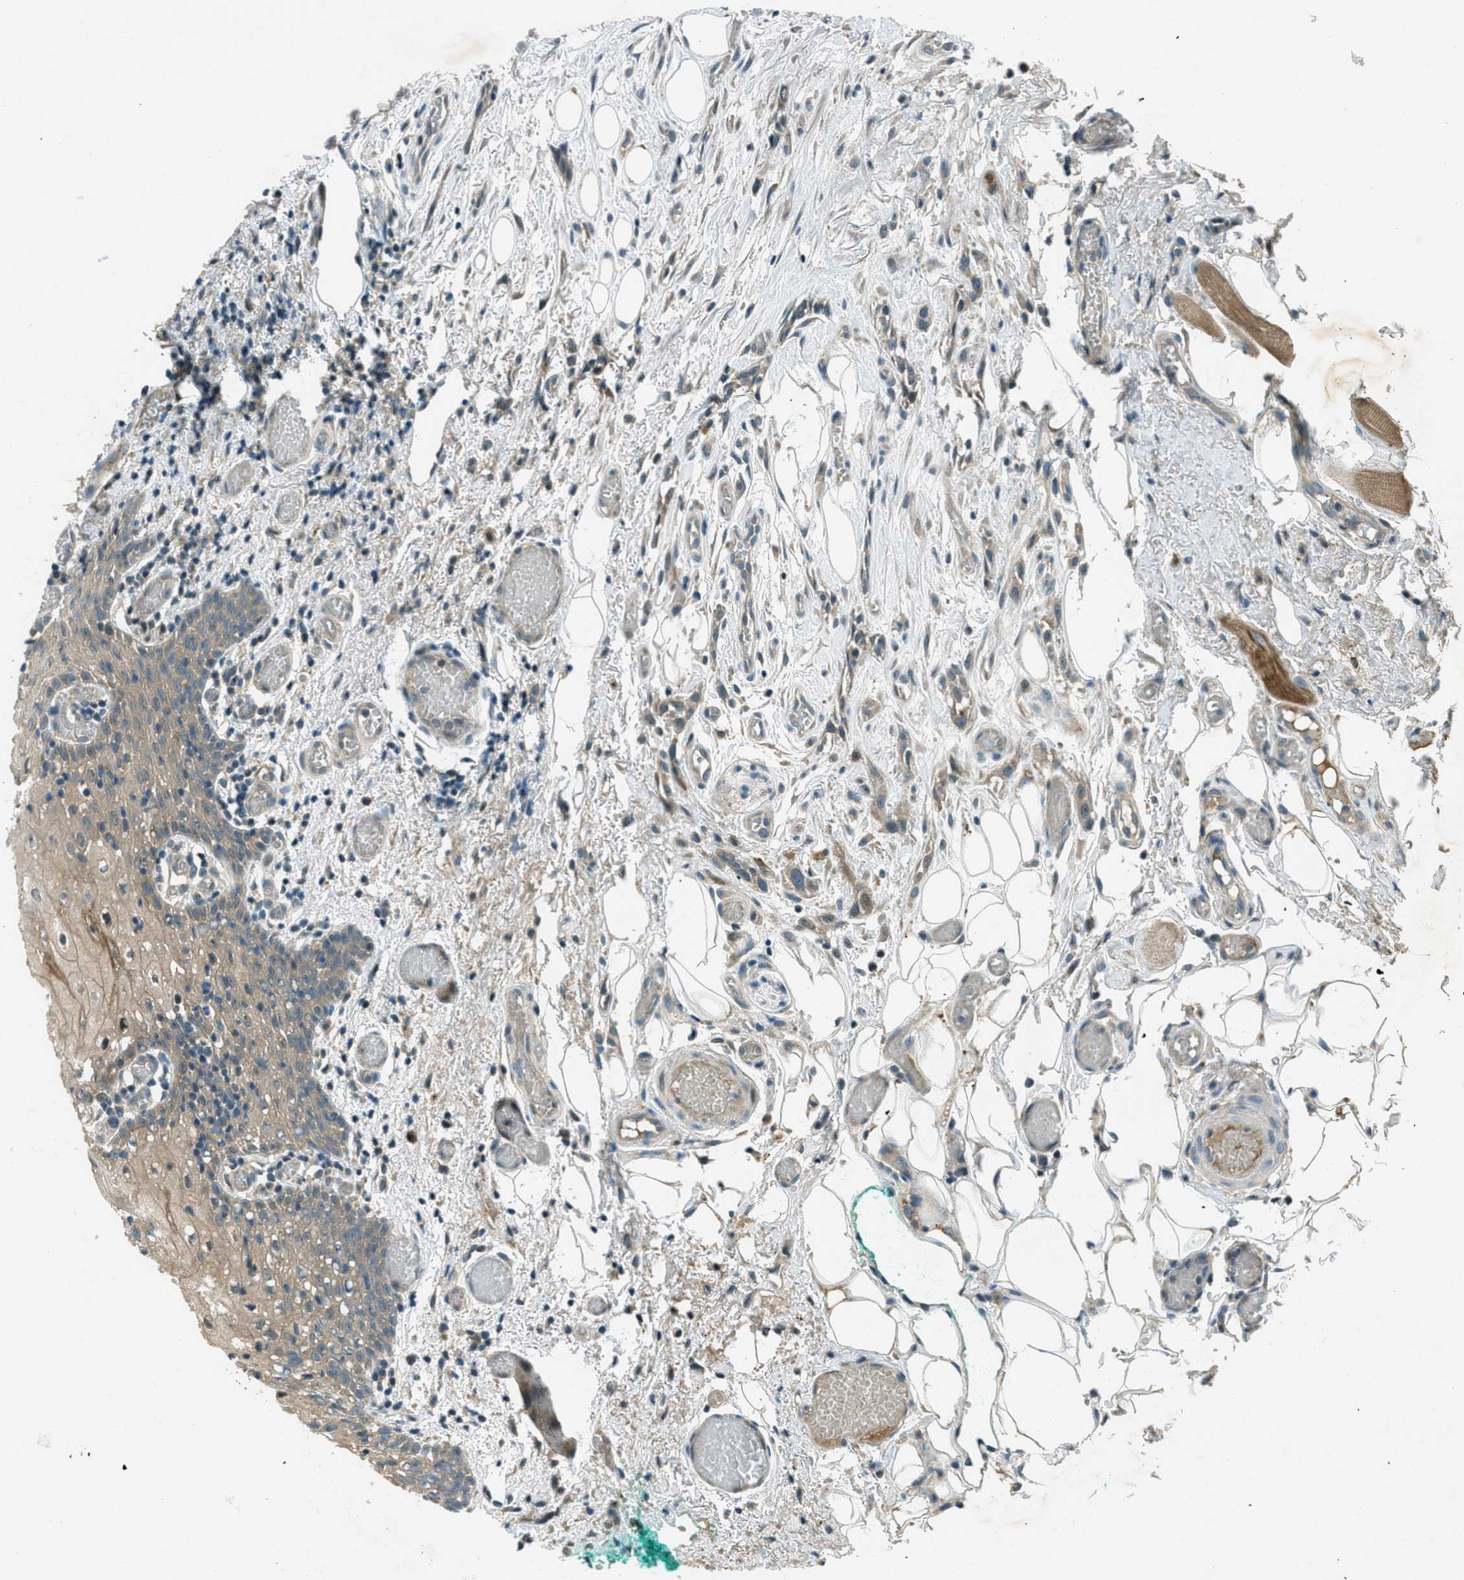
{"staining": {"intensity": "moderate", "quantity": ">75%", "location": "cytoplasmic/membranous"}, "tissue": "oral mucosa", "cell_type": "Squamous epithelial cells", "image_type": "normal", "snomed": [{"axis": "morphology", "description": "Normal tissue, NOS"}, {"axis": "morphology", "description": "Squamous cell carcinoma, NOS"}, {"axis": "topography", "description": "Oral tissue"}, {"axis": "topography", "description": "Salivary gland"}, {"axis": "topography", "description": "Head-Neck"}], "caption": "Benign oral mucosa shows moderate cytoplasmic/membranous staining in approximately >75% of squamous epithelial cells The staining is performed using DAB (3,3'-diaminobenzidine) brown chromogen to label protein expression. The nuclei are counter-stained blue using hematoxylin..", "gene": "STK11", "patient": {"sex": "female", "age": 62}}